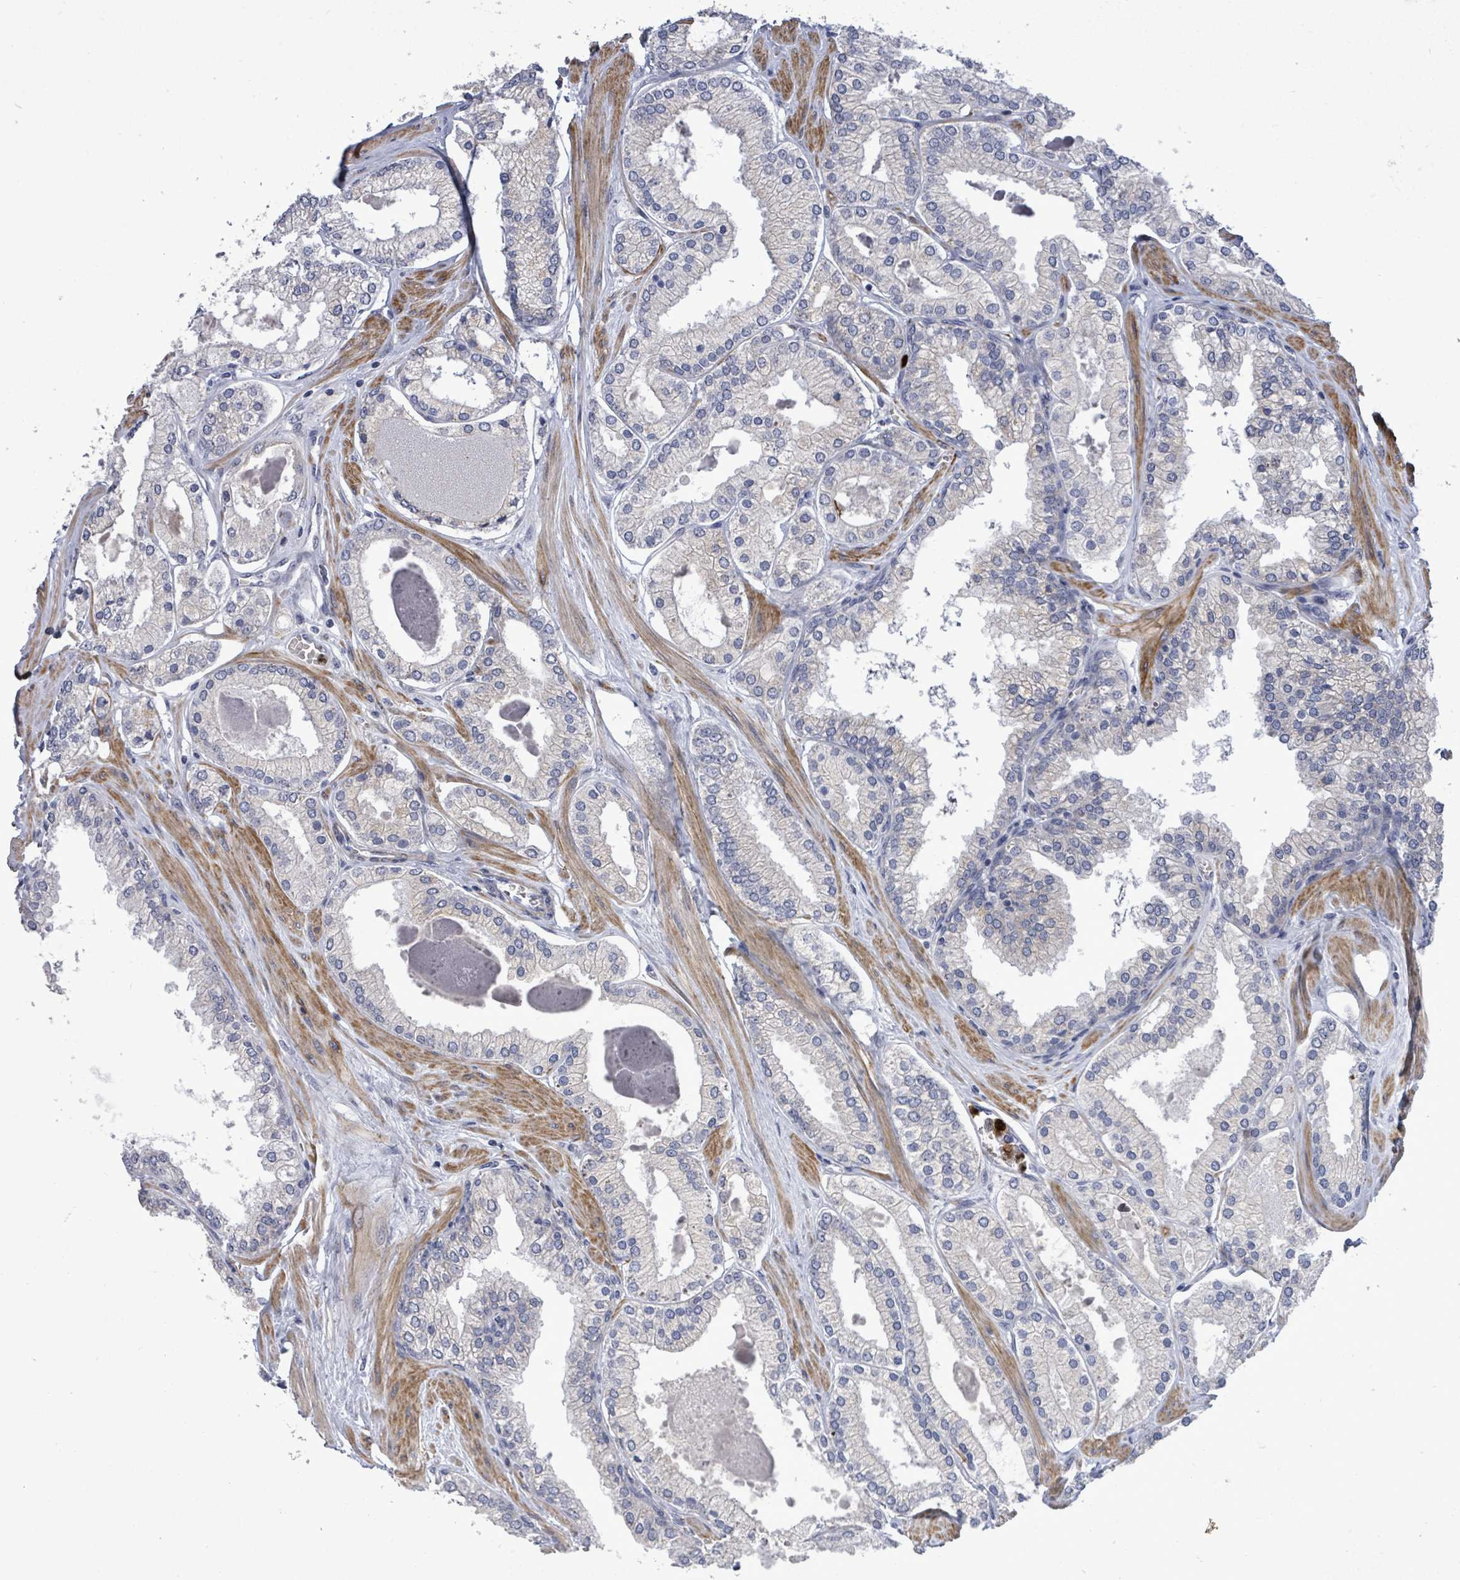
{"staining": {"intensity": "negative", "quantity": "none", "location": "none"}, "tissue": "prostate cancer", "cell_type": "Tumor cells", "image_type": "cancer", "snomed": [{"axis": "morphology", "description": "Adenocarcinoma, Low grade"}, {"axis": "topography", "description": "Prostate"}], "caption": "Prostate cancer (adenocarcinoma (low-grade)) stained for a protein using immunohistochemistry demonstrates no positivity tumor cells.", "gene": "SAR1A", "patient": {"sex": "male", "age": 42}}